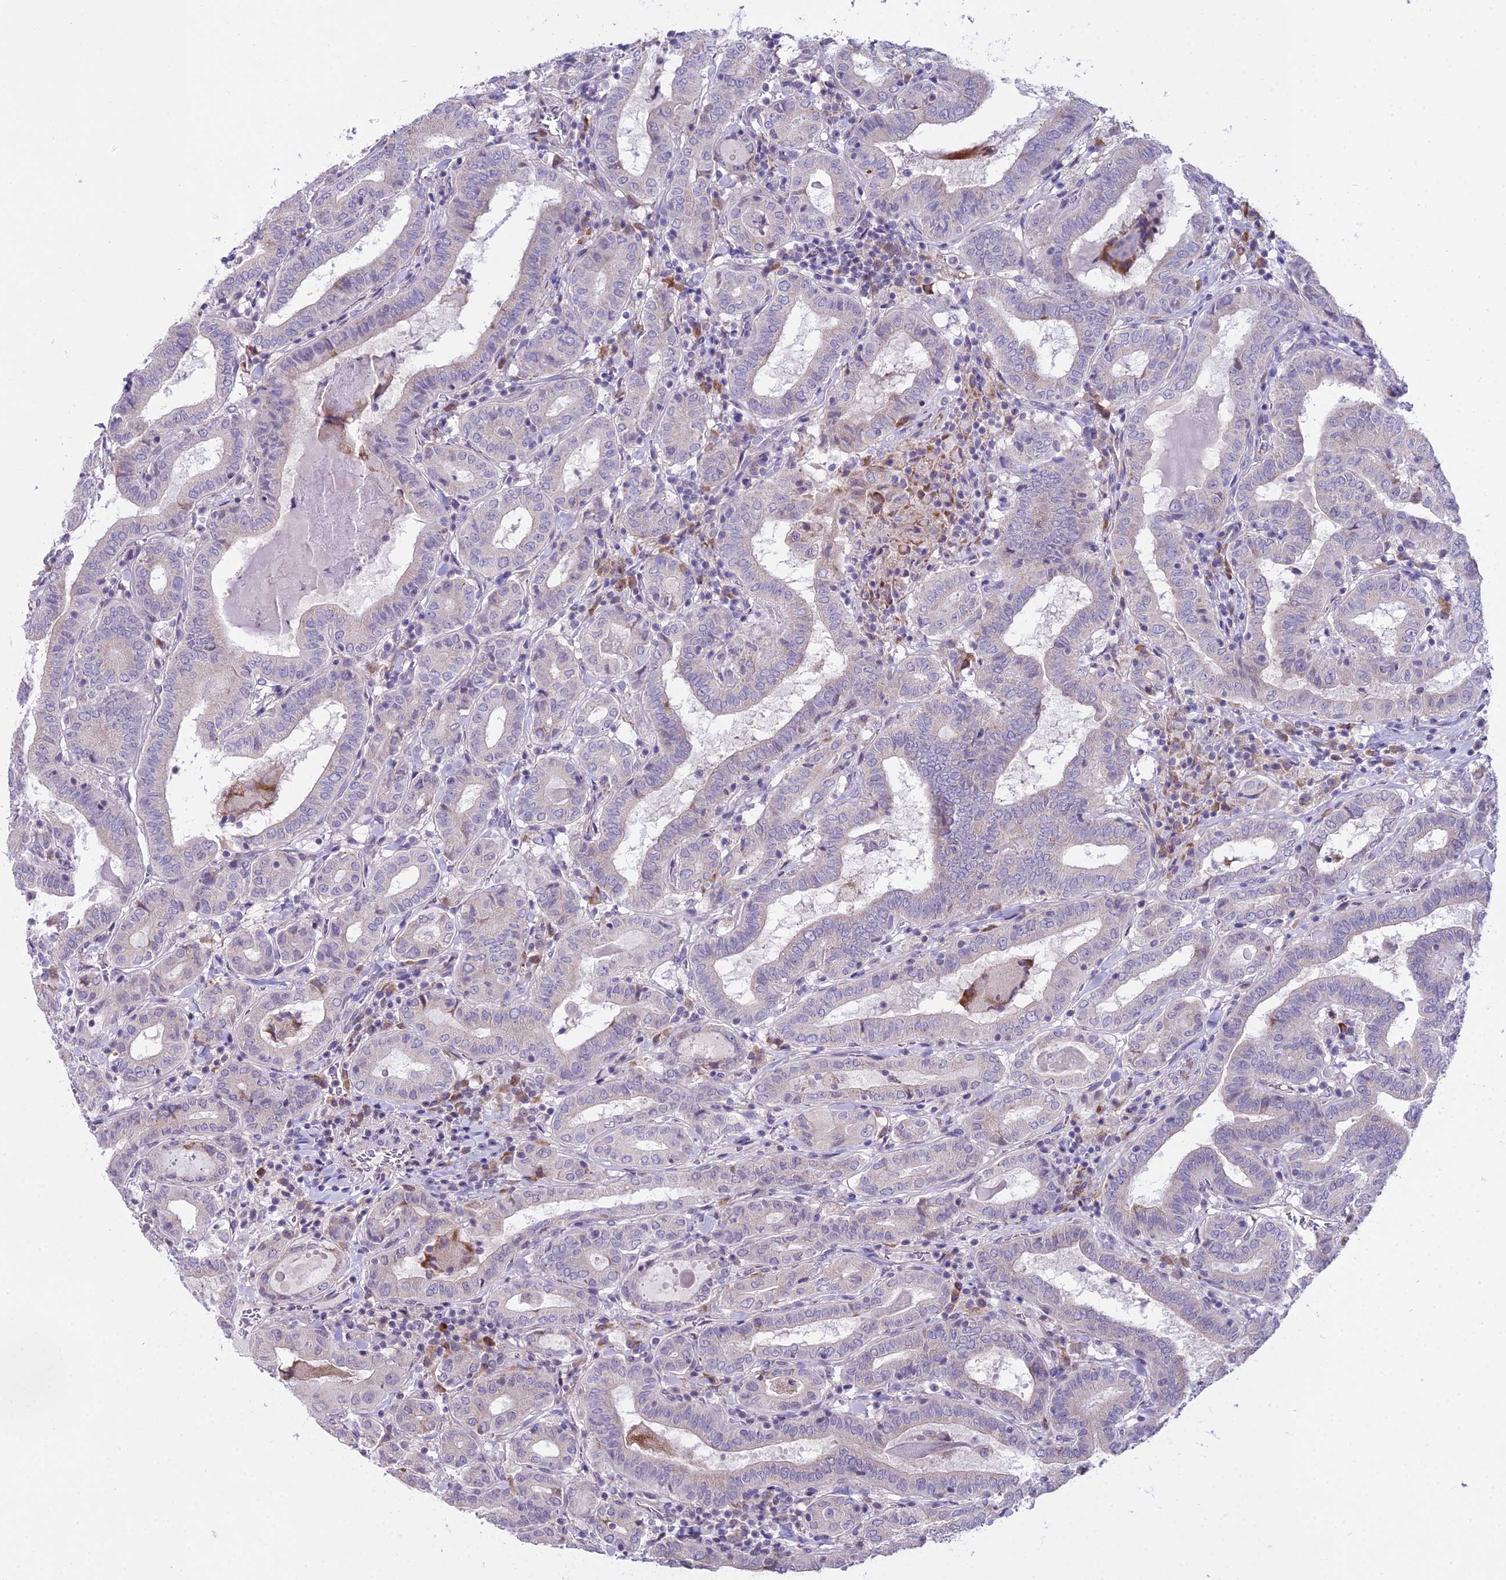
{"staining": {"intensity": "negative", "quantity": "none", "location": "none"}, "tissue": "thyroid cancer", "cell_type": "Tumor cells", "image_type": "cancer", "snomed": [{"axis": "morphology", "description": "Papillary adenocarcinoma, NOS"}, {"axis": "topography", "description": "Thyroid gland"}], "caption": "This is a histopathology image of immunohistochemistry staining of thyroid papillary adenocarcinoma, which shows no expression in tumor cells.", "gene": "RPS26", "patient": {"sex": "female", "age": 72}}